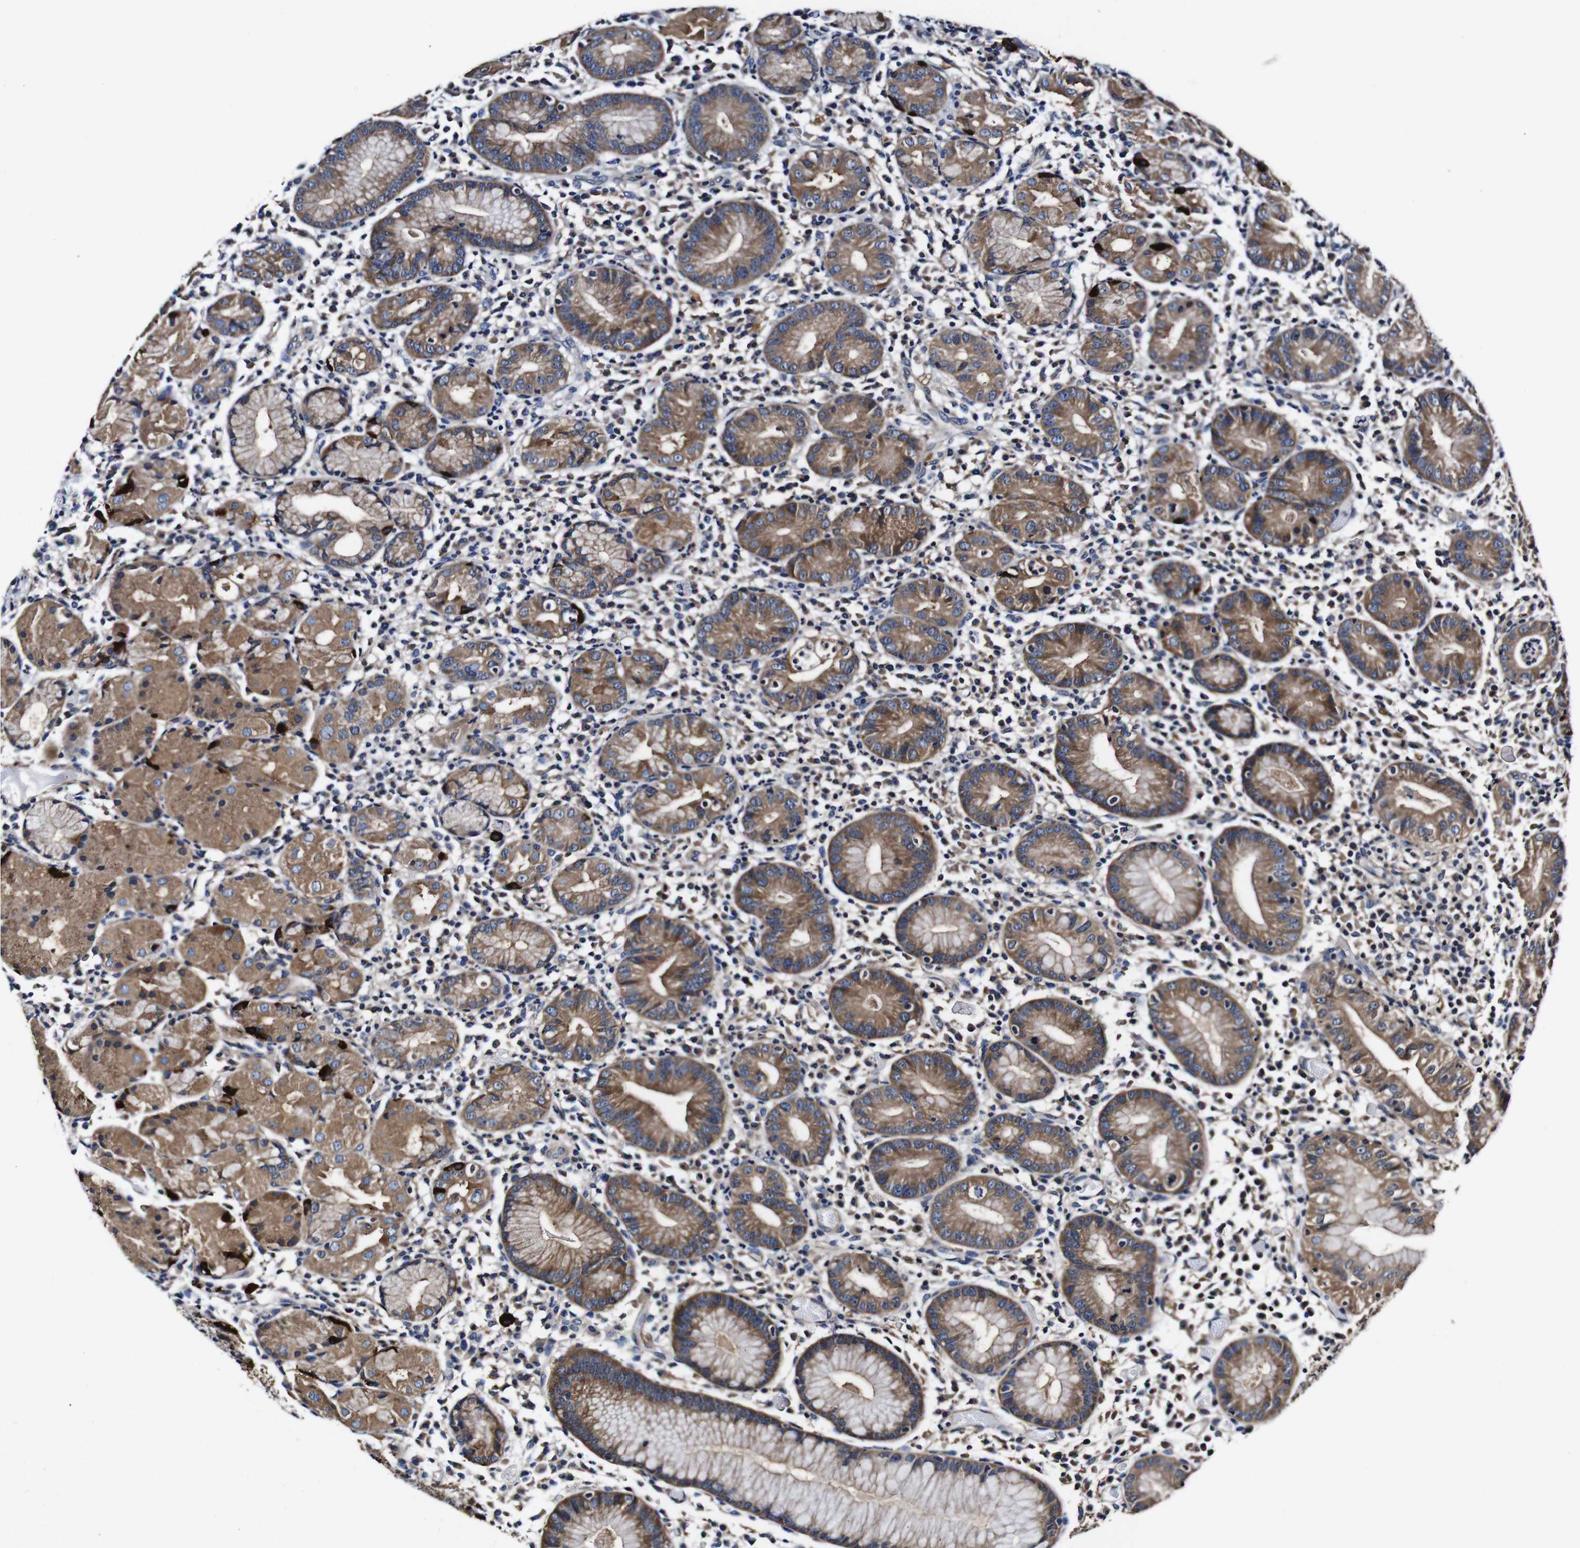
{"staining": {"intensity": "moderate", "quantity": ">75%", "location": "cytoplasmic/membranous"}, "tissue": "stomach", "cell_type": "Glandular cells", "image_type": "normal", "snomed": [{"axis": "morphology", "description": "Normal tissue, NOS"}, {"axis": "topography", "description": "Stomach"}, {"axis": "topography", "description": "Stomach, lower"}], "caption": "This is a micrograph of IHC staining of benign stomach, which shows moderate staining in the cytoplasmic/membranous of glandular cells.", "gene": "PDCD6IP", "patient": {"sex": "female", "age": 75}}